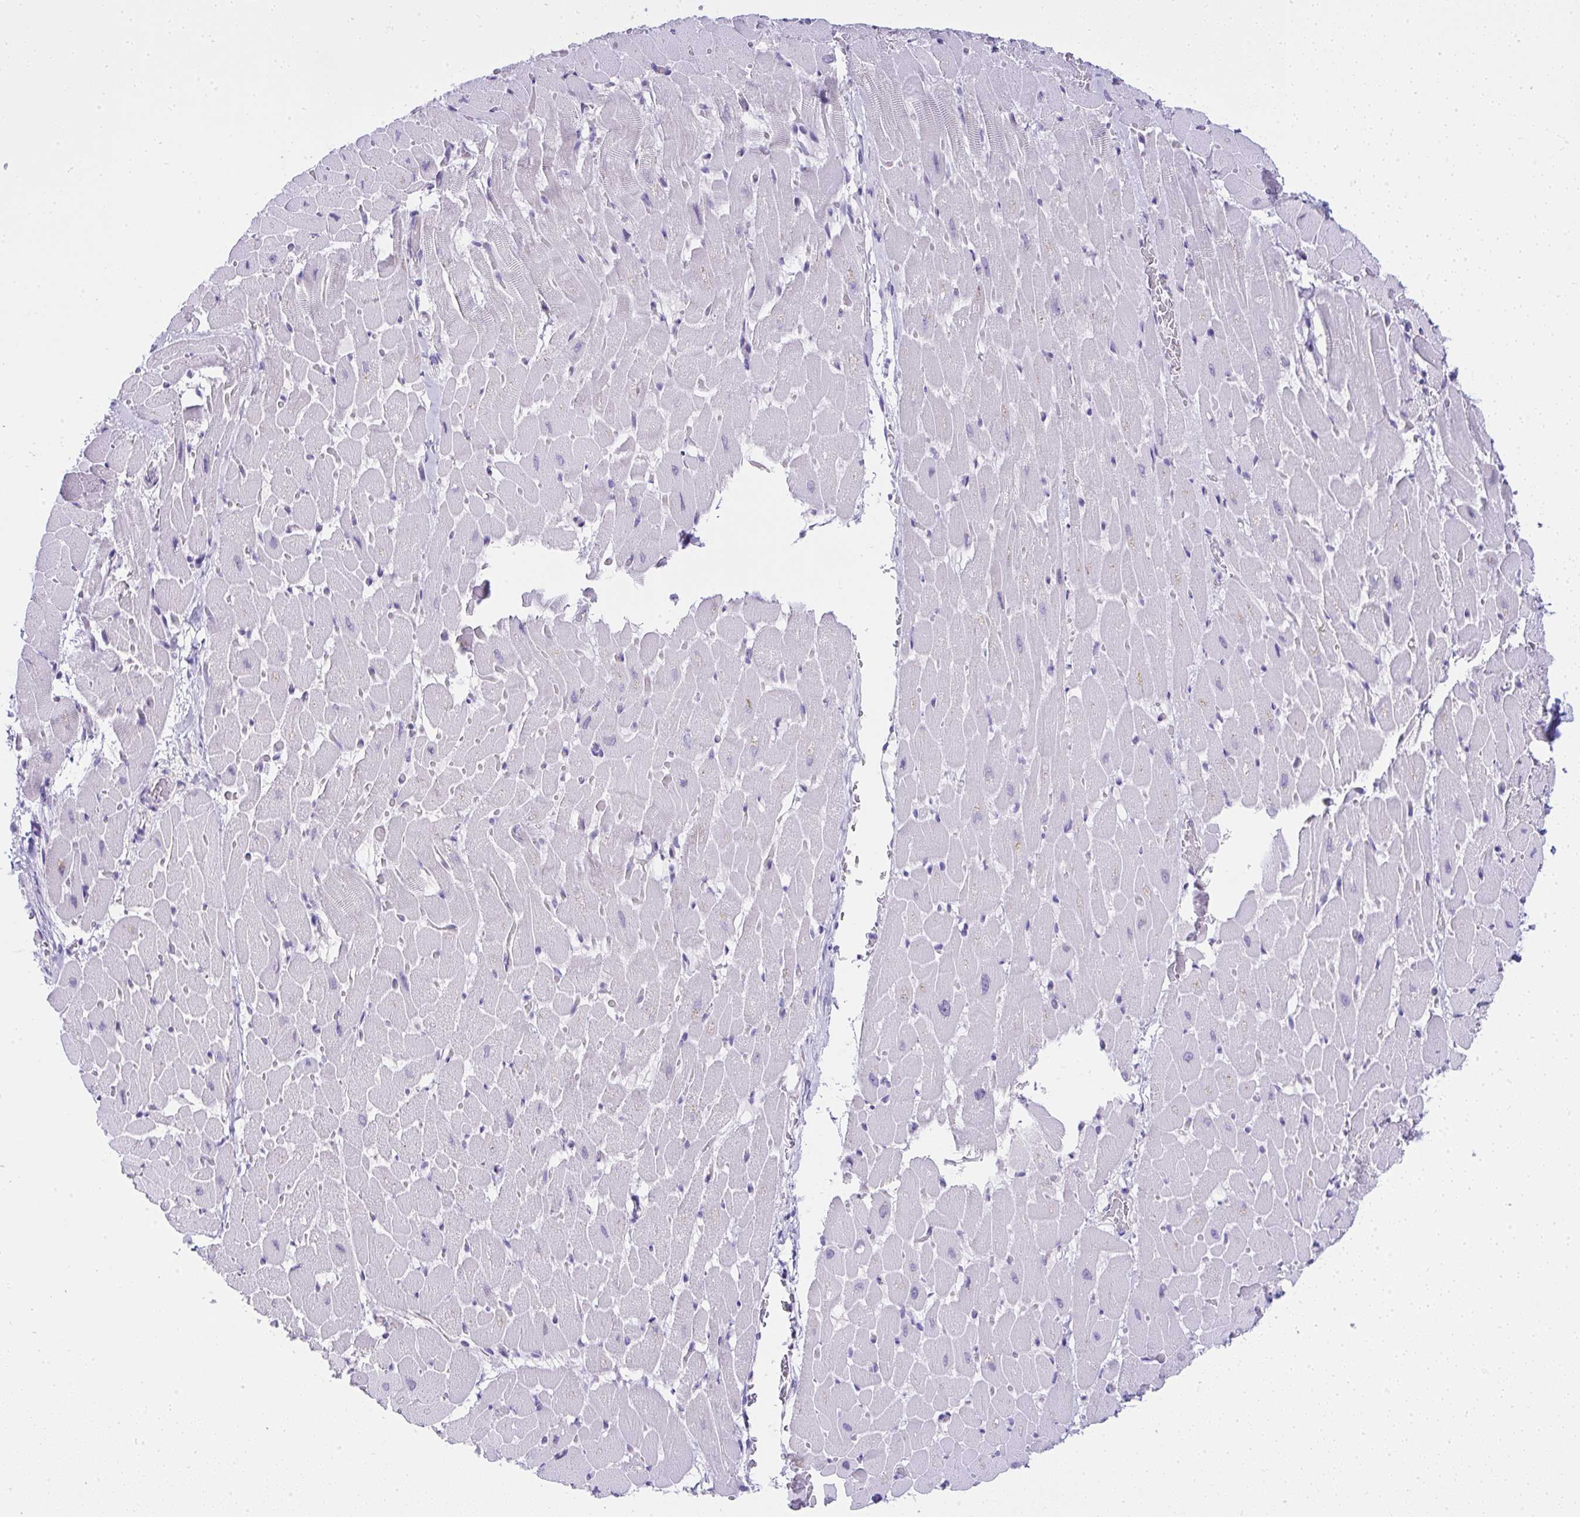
{"staining": {"intensity": "negative", "quantity": "none", "location": "none"}, "tissue": "heart muscle", "cell_type": "Cardiomyocytes", "image_type": "normal", "snomed": [{"axis": "morphology", "description": "Normal tissue, NOS"}, {"axis": "topography", "description": "Heart"}], "caption": "Immunohistochemistry (IHC) micrograph of normal heart muscle: human heart muscle stained with DAB demonstrates no significant protein expression in cardiomyocytes. (DAB (3,3'-diaminobenzidine) immunohistochemistry (IHC) visualized using brightfield microscopy, high magnification).", "gene": "RNF183", "patient": {"sex": "male", "age": 37}}